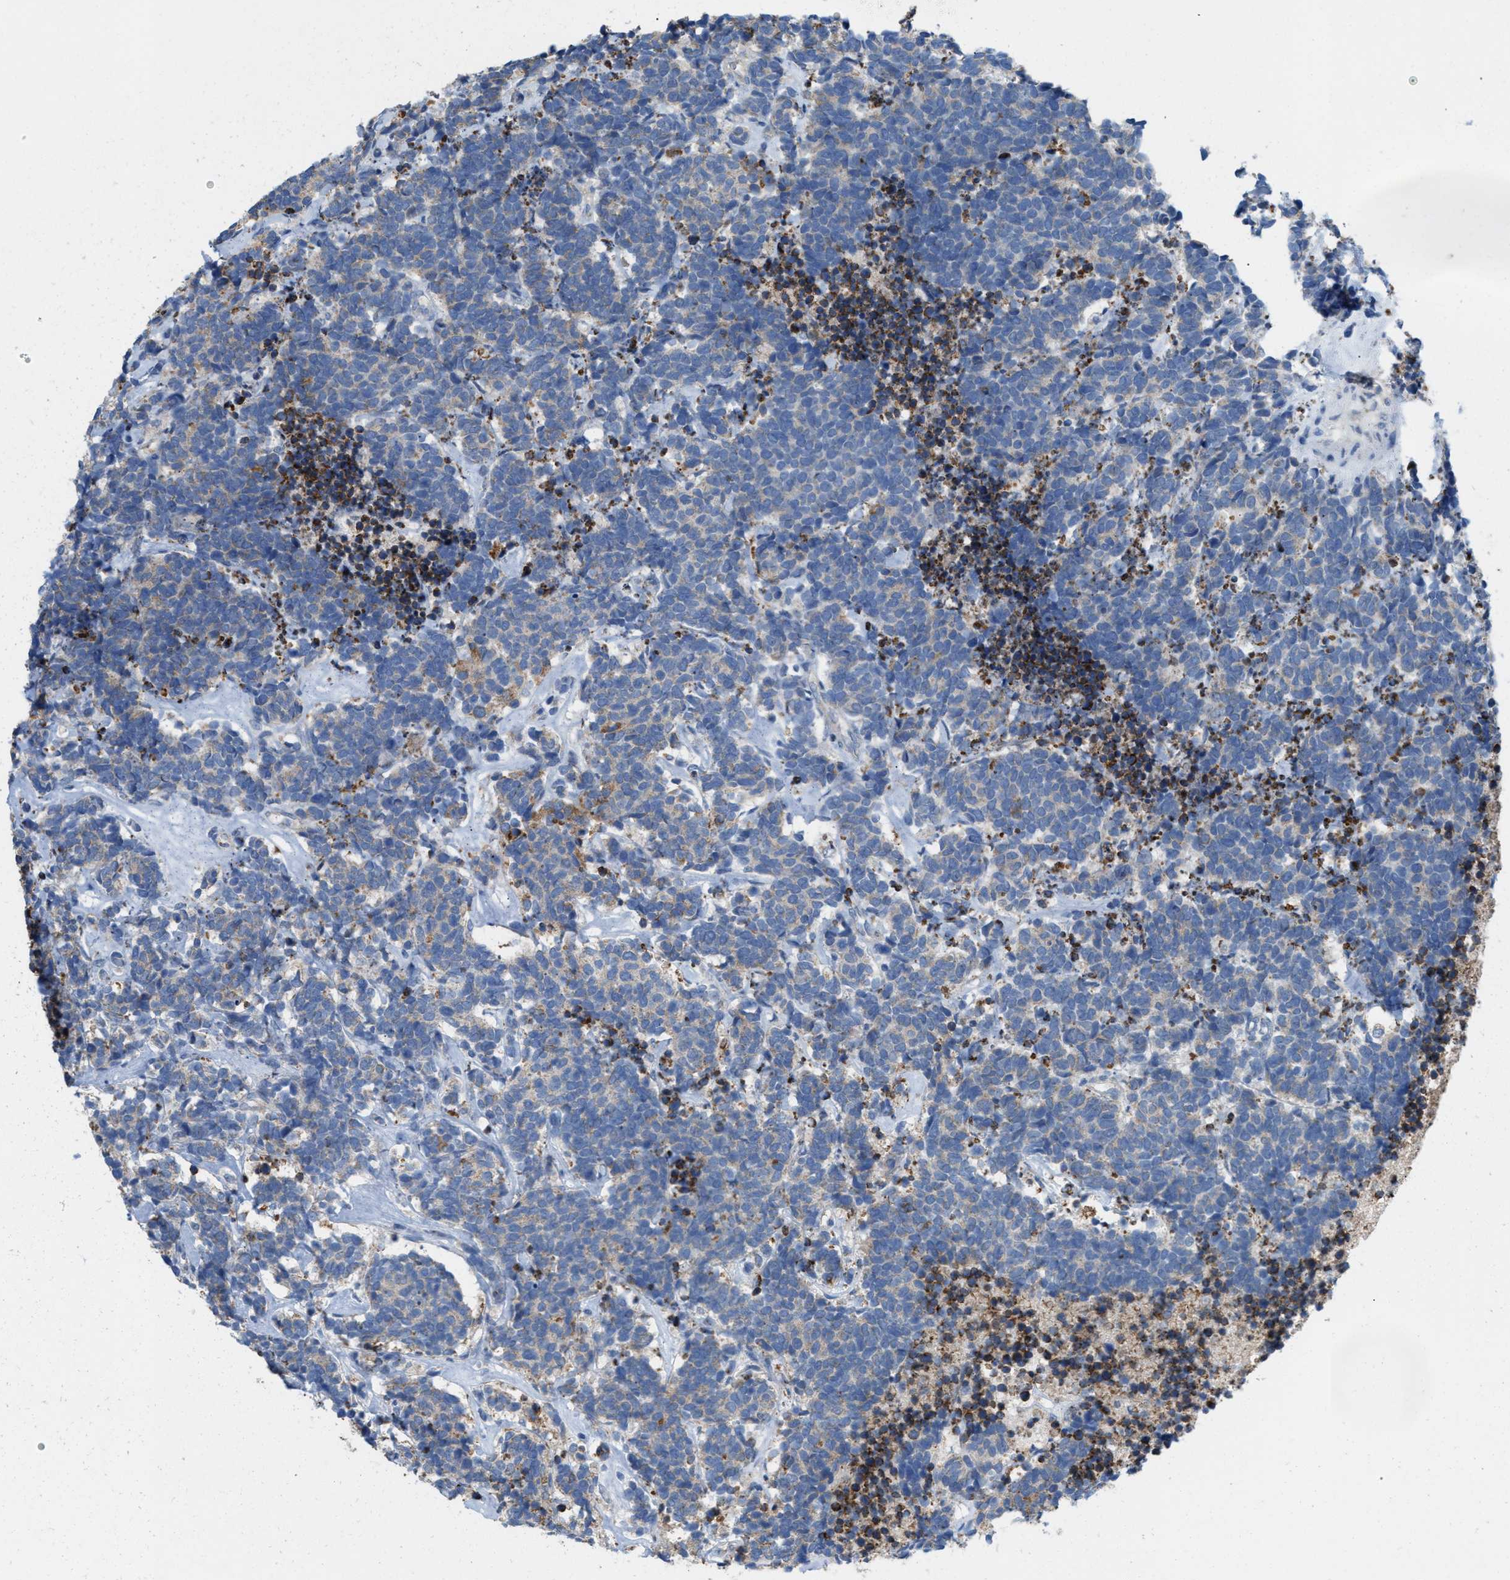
{"staining": {"intensity": "weak", "quantity": "<25%", "location": "cytoplasmic/membranous"}, "tissue": "carcinoid", "cell_type": "Tumor cells", "image_type": "cancer", "snomed": [{"axis": "morphology", "description": "Carcinoma, NOS"}, {"axis": "morphology", "description": "Carcinoid, malignant, NOS"}, {"axis": "topography", "description": "Urinary bladder"}], "caption": "This is an immunohistochemistry (IHC) histopathology image of malignant carcinoid. There is no staining in tumor cells.", "gene": "DYNC2I1", "patient": {"sex": "male", "age": 57}}